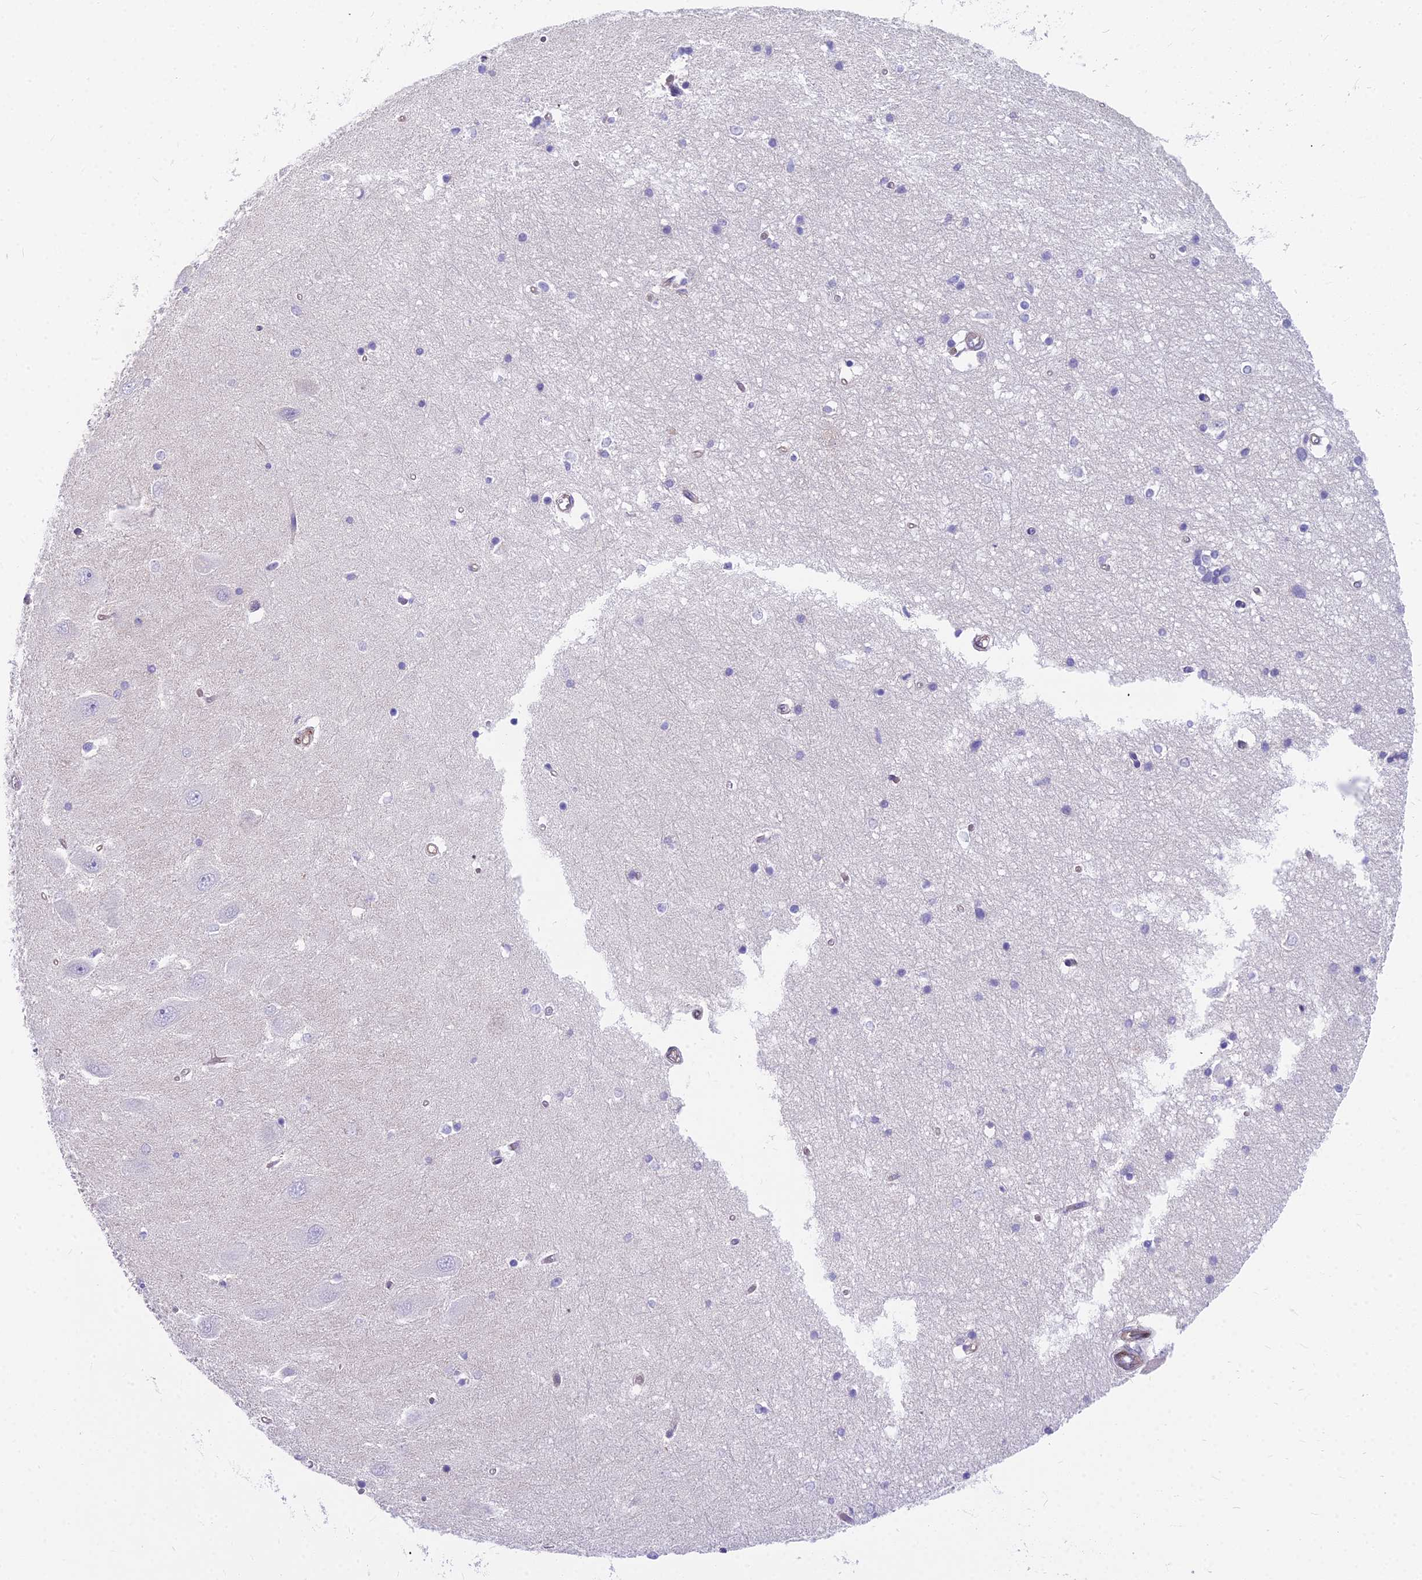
{"staining": {"intensity": "negative", "quantity": "none", "location": "none"}, "tissue": "hippocampus", "cell_type": "Glial cells", "image_type": "normal", "snomed": [{"axis": "morphology", "description": "Normal tissue, NOS"}, {"axis": "topography", "description": "Hippocampus"}], "caption": "This histopathology image is of benign hippocampus stained with immunohistochemistry (IHC) to label a protein in brown with the nuclei are counter-stained blue. There is no staining in glial cells.", "gene": "HLA", "patient": {"sex": "male", "age": 45}}